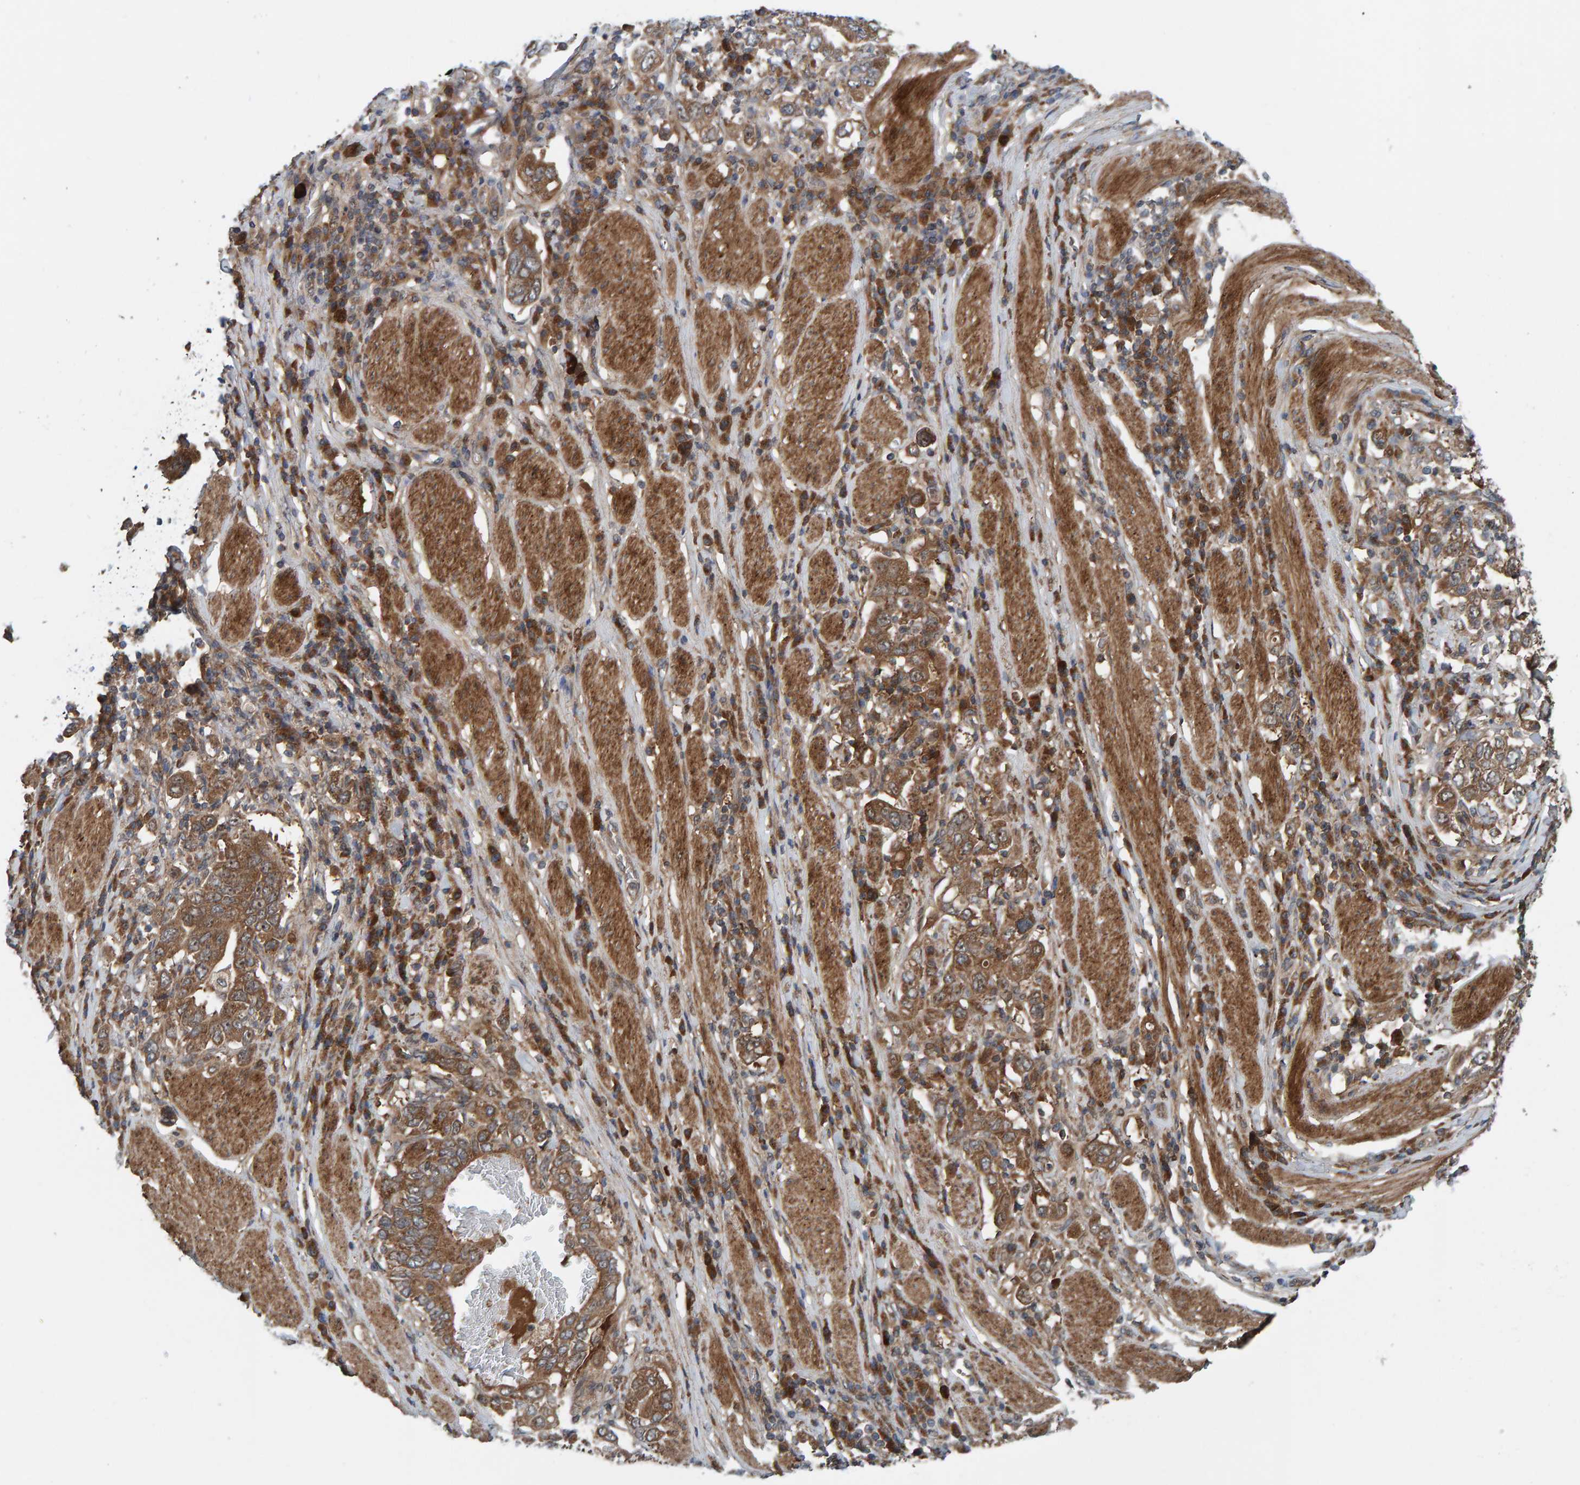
{"staining": {"intensity": "moderate", "quantity": ">75%", "location": "cytoplasmic/membranous"}, "tissue": "stomach cancer", "cell_type": "Tumor cells", "image_type": "cancer", "snomed": [{"axis": "morphology", "description": "Adenocarcinoma, NOS"}, {"axis": "topography", "description": "Stomach, upper"}], "caption": "Stomach cancer (adenocarcinoma) stained for a protein shows moderate cytoplasmic/membranous positivity in tumor cells. (DAB (3,3'-diaminobenzidine) IHC, brown staining for protein, blue staining for nuclei).", "gene": "CUEDC1", "patient": {"sex": "male", "age": 62}}